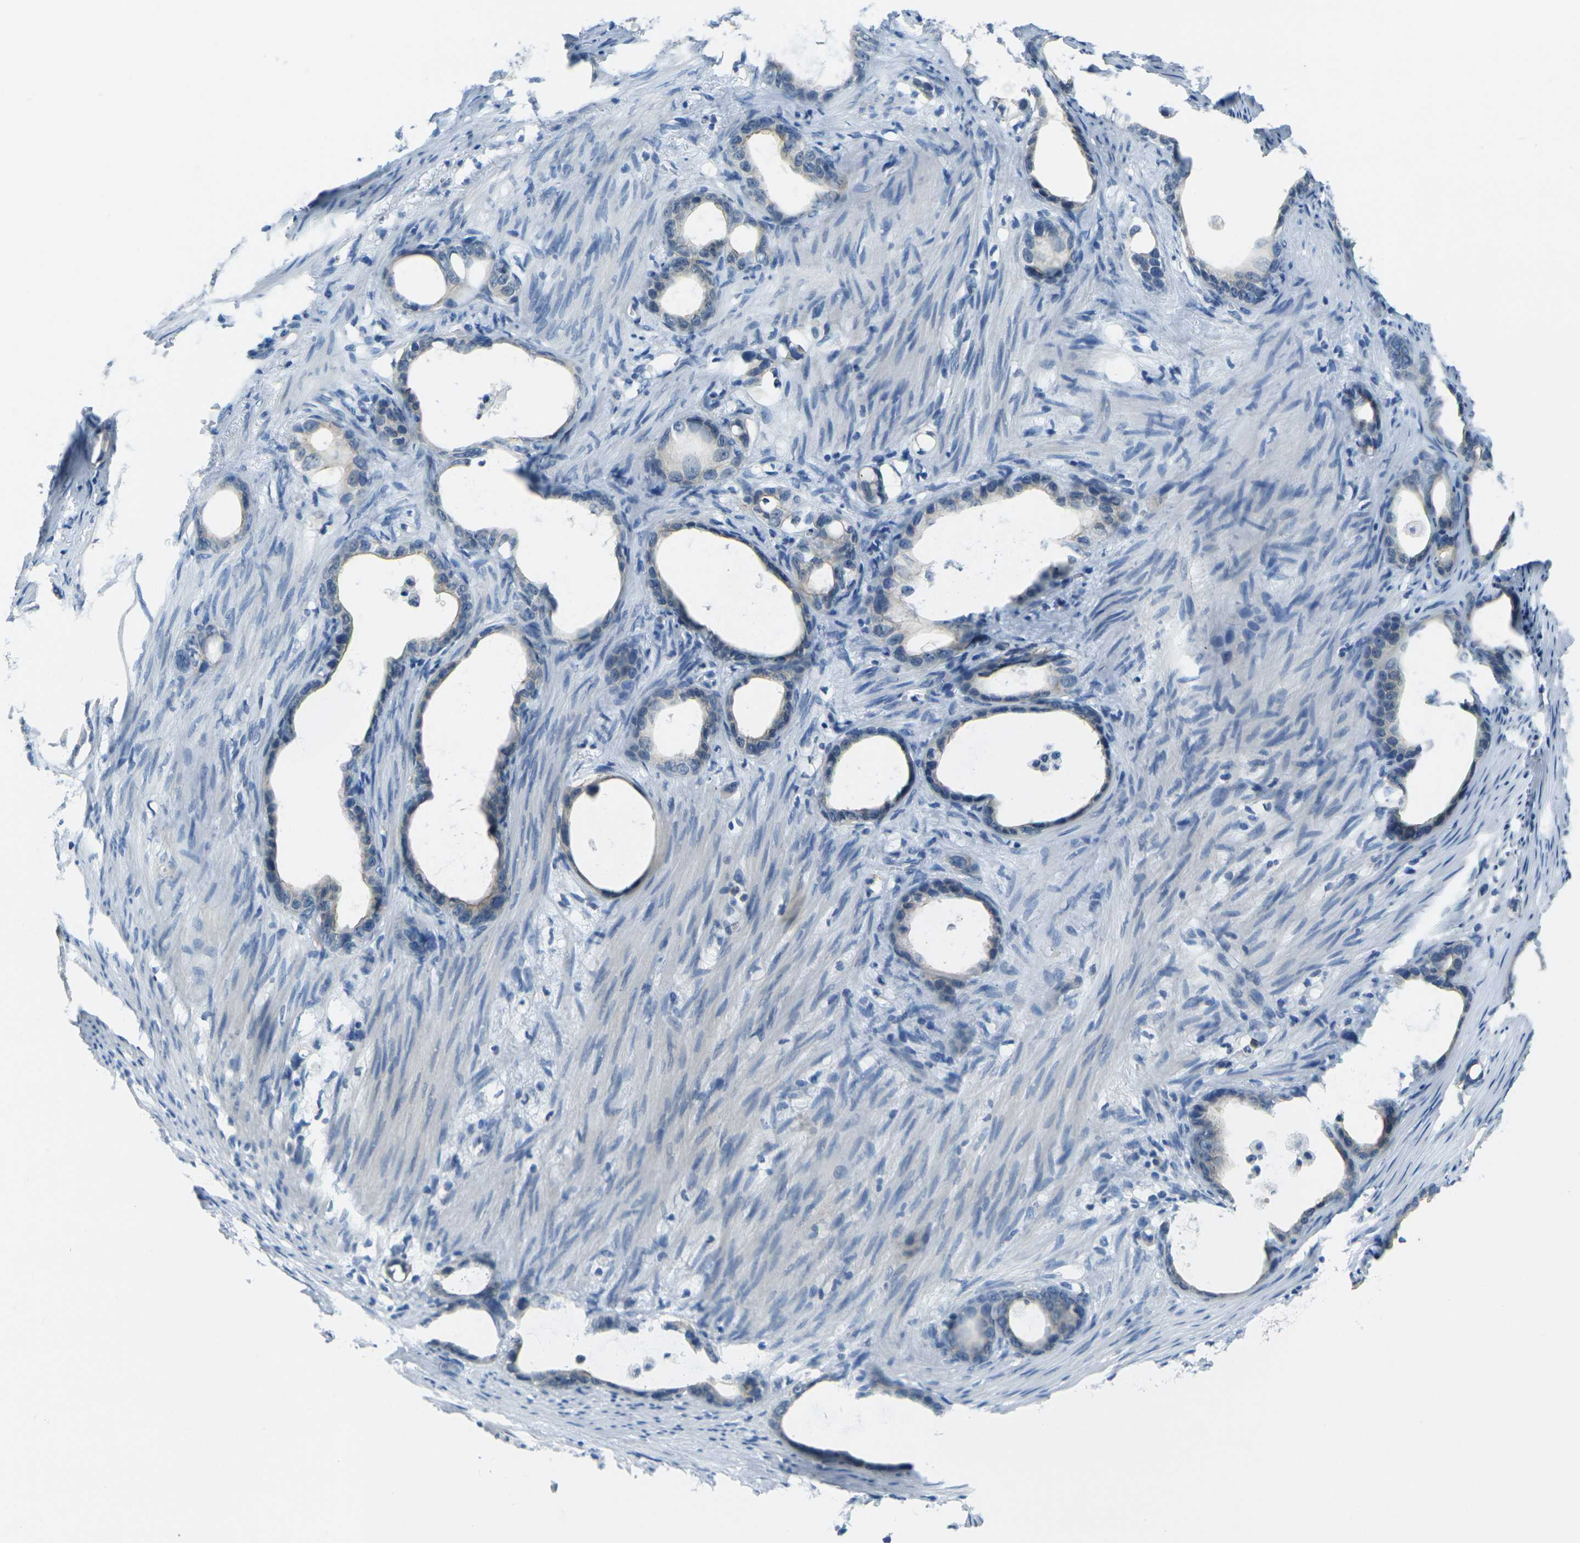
{"staining": {"intensity": "weak", "quantity": "25%-75%", "location": "cytoplasmic/membranous"}, "tissue": "stomach cancer", "cell_type": "Tumor cells", "image_type": "cancer", "snomed": [{"axis": "morphology", "description": "Adenocarcinoma, NOS"}, {"axis": "topography", "description": "Stomach"}], "caption": "Immunohistochemistry of human stomach cancer (adenocarcinoma) shows low levels of weak cytoplasmic/membranous expression in approximately 25%-75% of tumor cells. (Brightfield microscopy of DAB IHC at high magnification).", "gene": "SPTBN2", "patient": {"sex": "female", "age": 75}}